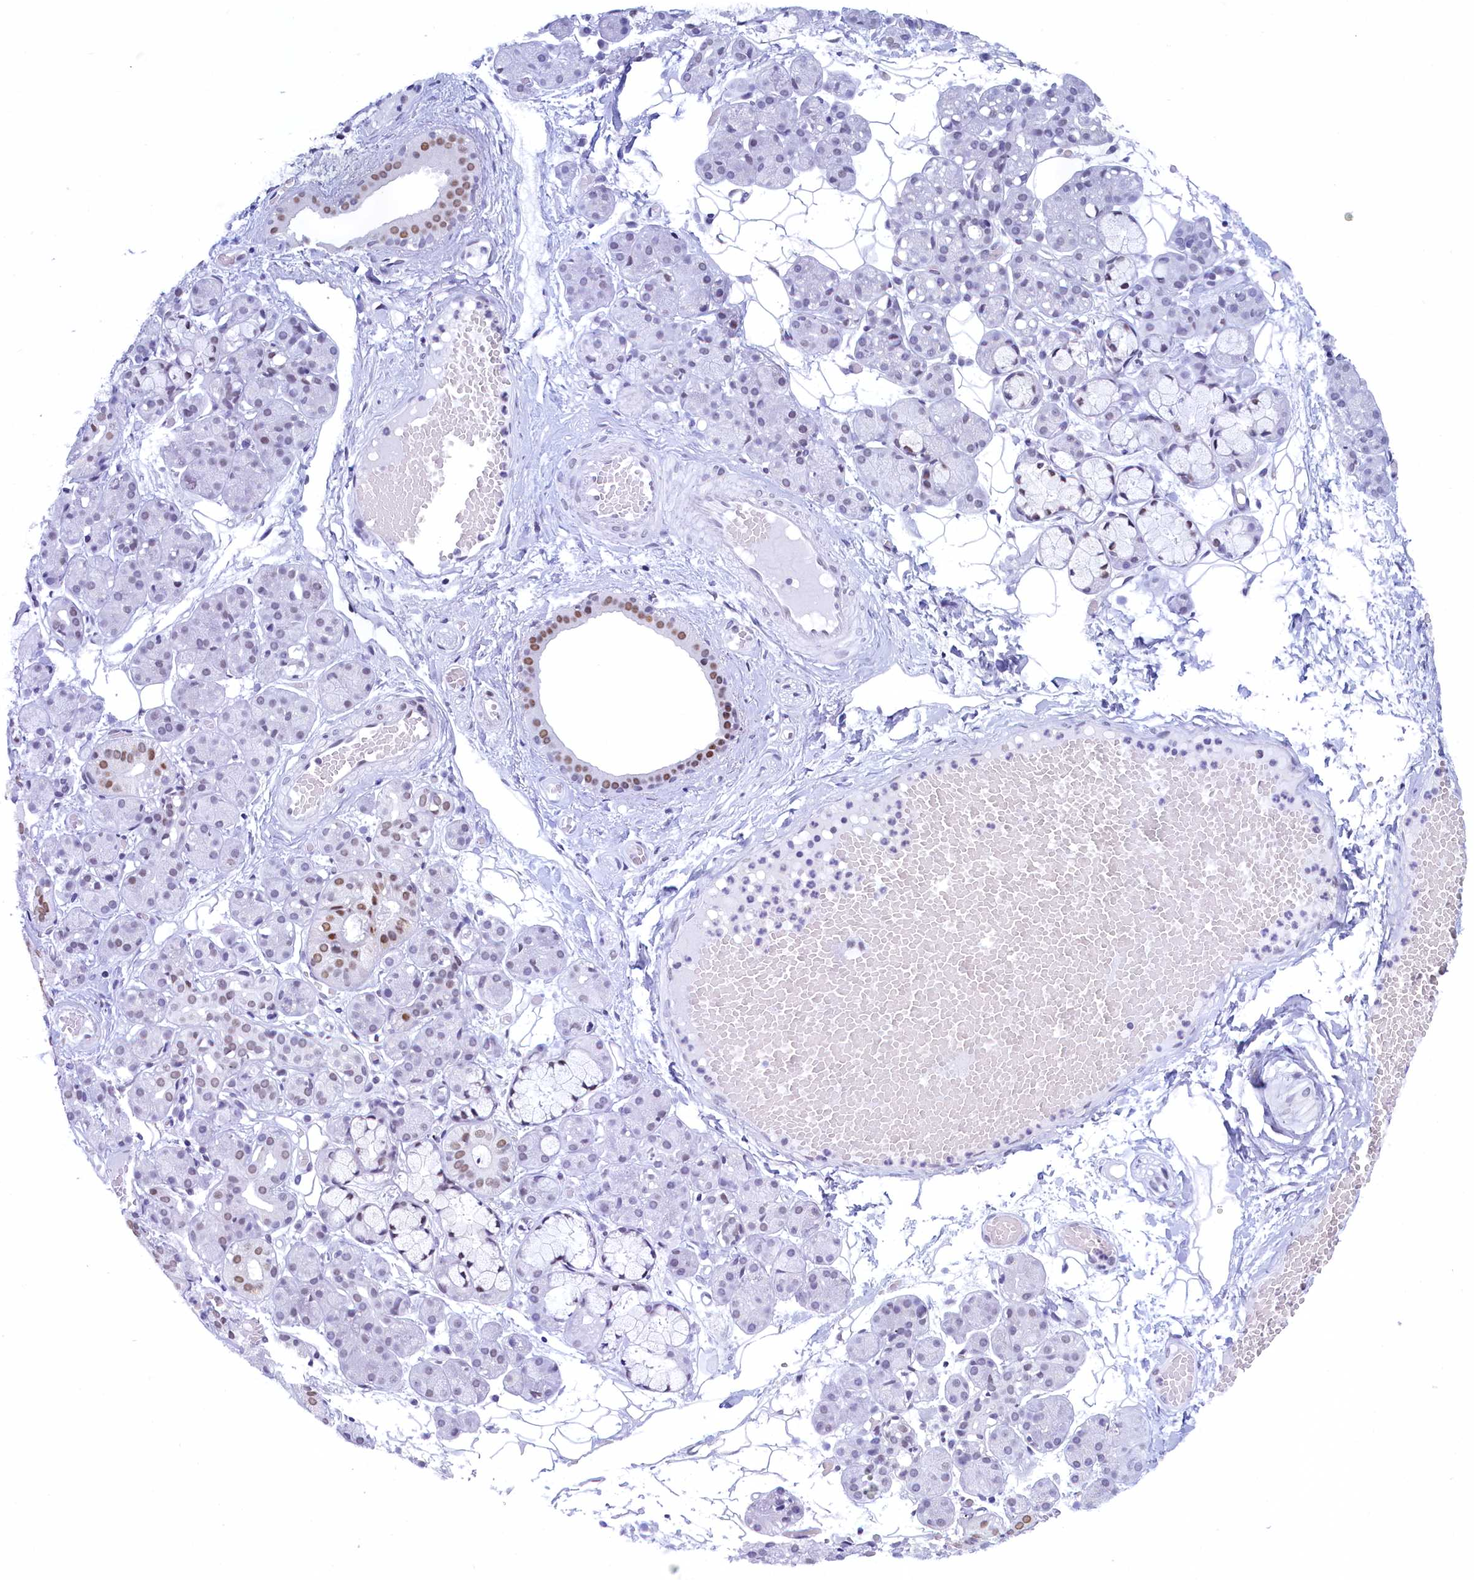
{"staining": {"intensity": "moderate", "quantity": "<25%", "location": "nuclear"}, "tissue": "salivary gland", "cell_type": "Glandular cells", "image_type": "normal", "snomed": [{"axis": "morphology", "description": "Normal tissue, NOS"}, {"axis": "topography", "description": "Salivary gland"}], "caption": "Immunohistochemical staining of normal human salivary gland reveals moderate nuclear protein positivity in about <25% of glandular cells.", "gene": "SUGP2", "patient": {"sex": "male", "age": 63}}